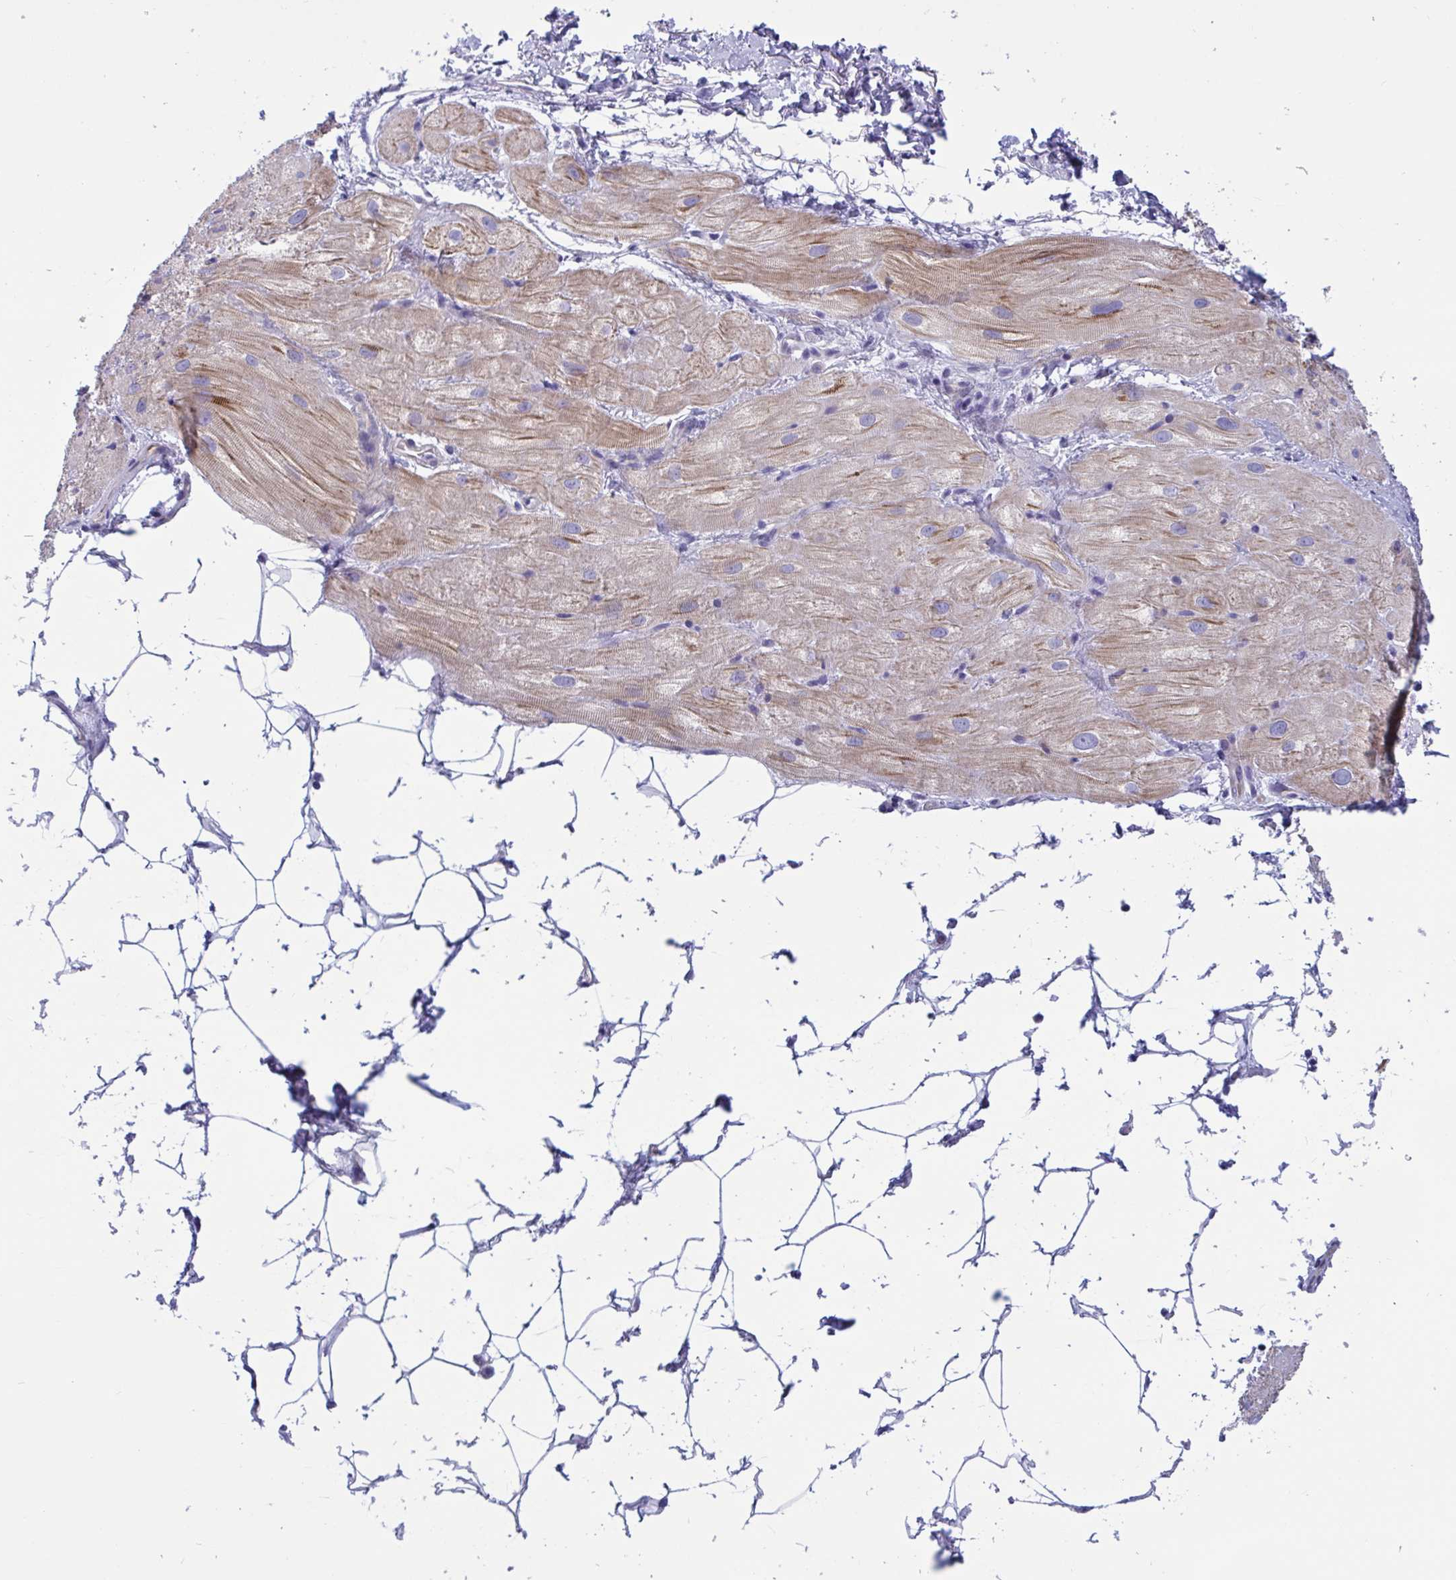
{"staining": {"intensity": "strong", "quantity": "25%-75%", "location": "cytoplasmic/membranous"}, "tissue": "heart muscle", "cell_type": "Cardiomyocytes", "image_type": "normal", "snomed": [{"axis": "morphology", "description": "Normal tissue, NOS"}, {"axis": "topography", "description": "Heart"}], "caption": "Brown immunohistochemical staining in unremarkable heart muscle reveals strong cytoplasmic/membranous positivity in approximately 25%-75% of cardiomyocytes. The protein of interest is stained brown, and the nuclei are stained in blue (DAB (3,3'-diaminobenzidine) IHC with brightfield microscopy, high magnification).", "gene": "OXLD1", "patient": {"sex": "male", "age": 62}}